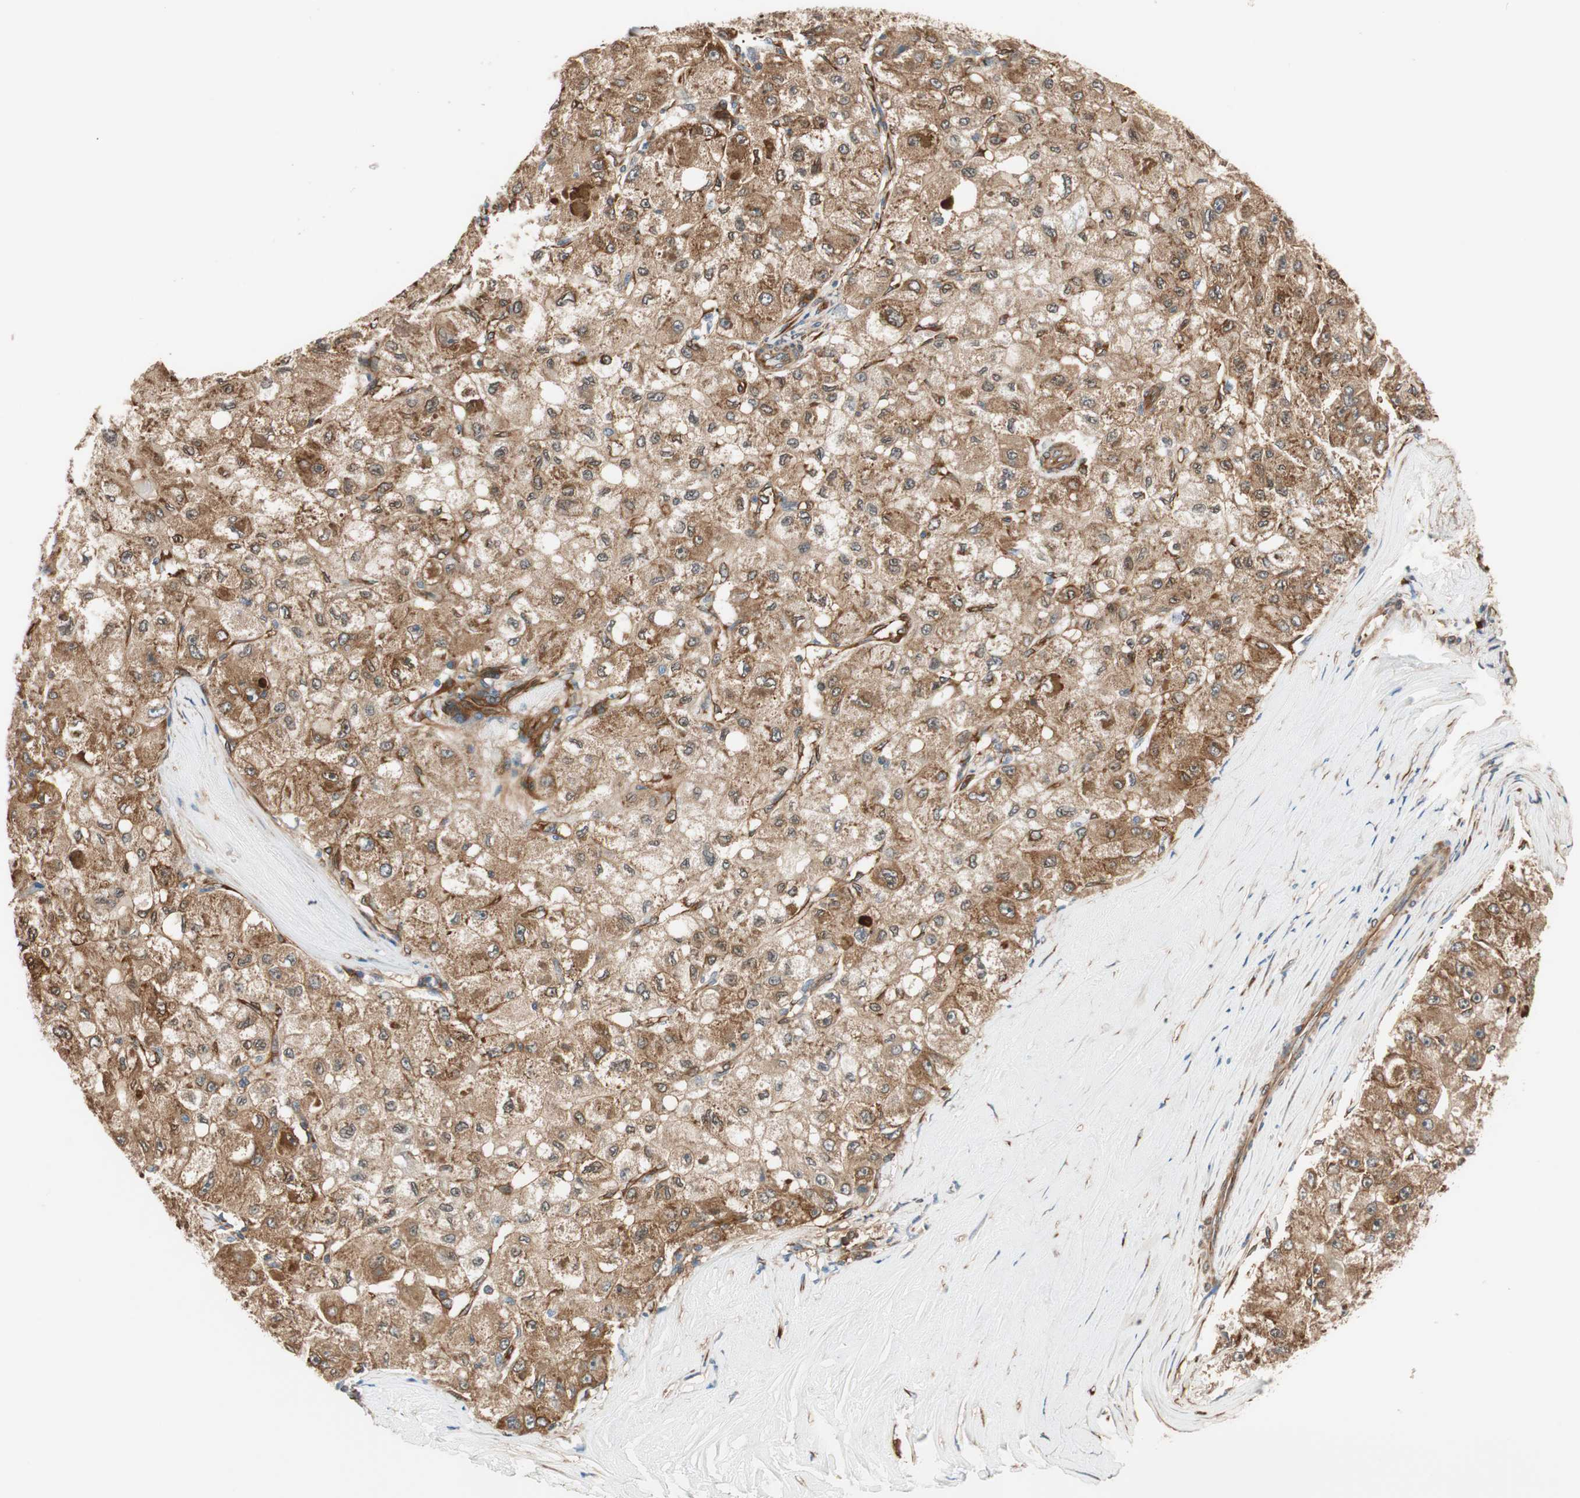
{"staining": {"intensity": "moderate", "quantity": ">75%", "location": "cytoplasmic/membranous"}, "tissue": "liver cancer", "cell_type": "Tumor cells", "image_type": "cancer", "snomed": [{"axis": "morphology", "description": "Carcinoma, Hepatocellular, NOS"}, {"axis": "topography", "description": "Liver"}], "caption": "Immunohistochemical staining of liver cancer (hepatocellular carcinoma) displays medium levels of moderate cytoplasmic/membranous protein expression in approximately >75% of tumor cells.", "gene": "WASL", "patient": {"sex": "male", "age": 80}}